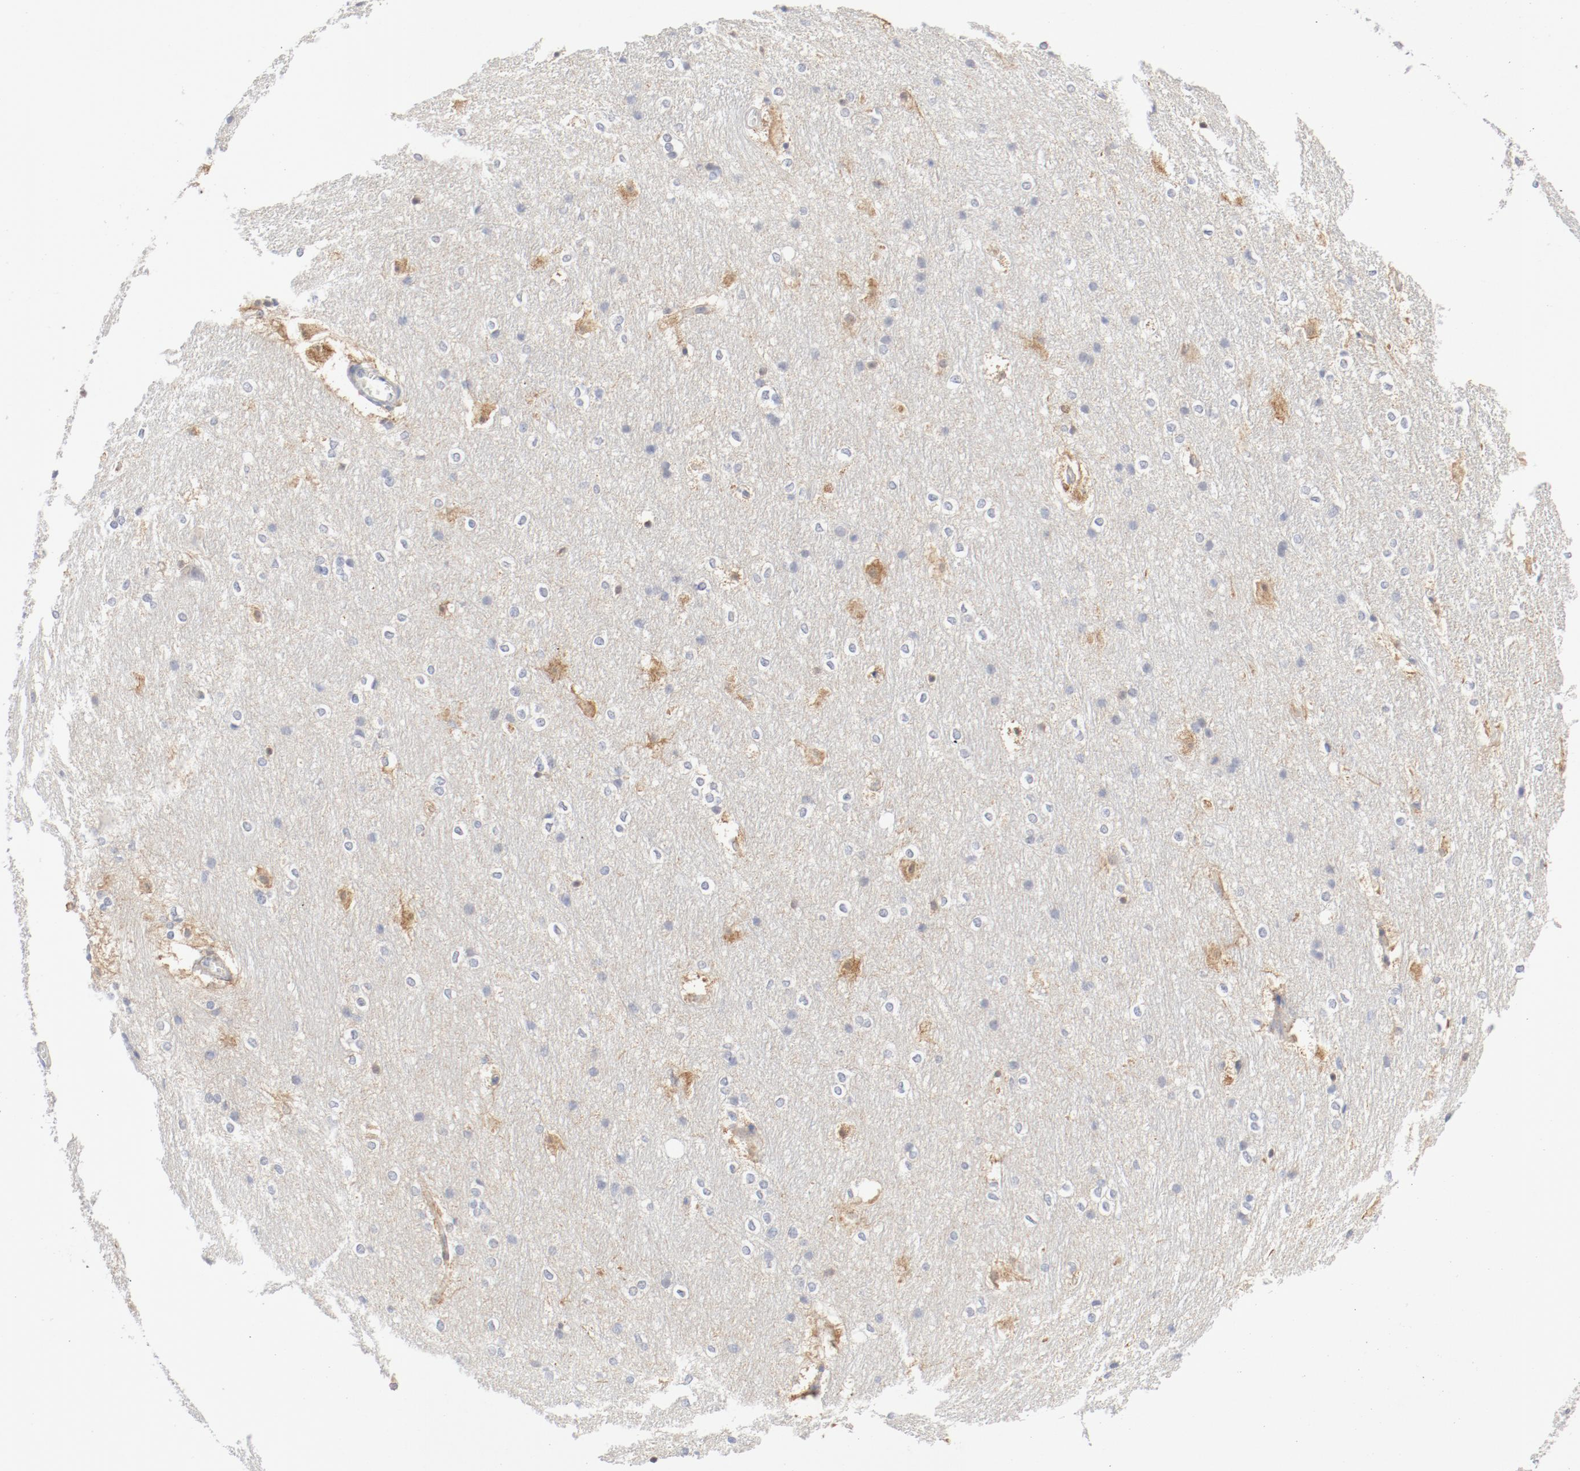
{"staining": {"intensity": "negative", "quantity": "none", "location": "none"}, "tissue": "hippocampus", "cell_type": "Glial cells", "image_type": "normal", "snomed": [{"axis": "morphology", "description": "Normal tissue, NOS"}, {"axis": "topography", "description": "Hippocampus"}], "caption": "Histopathology image shows no protein staining in glial cells of benign hippocampus. (DAB immunohistochemistry (IHC), high magnification).", "gene": "PGM1", "patient": {"sex": "female", "age": 19}}